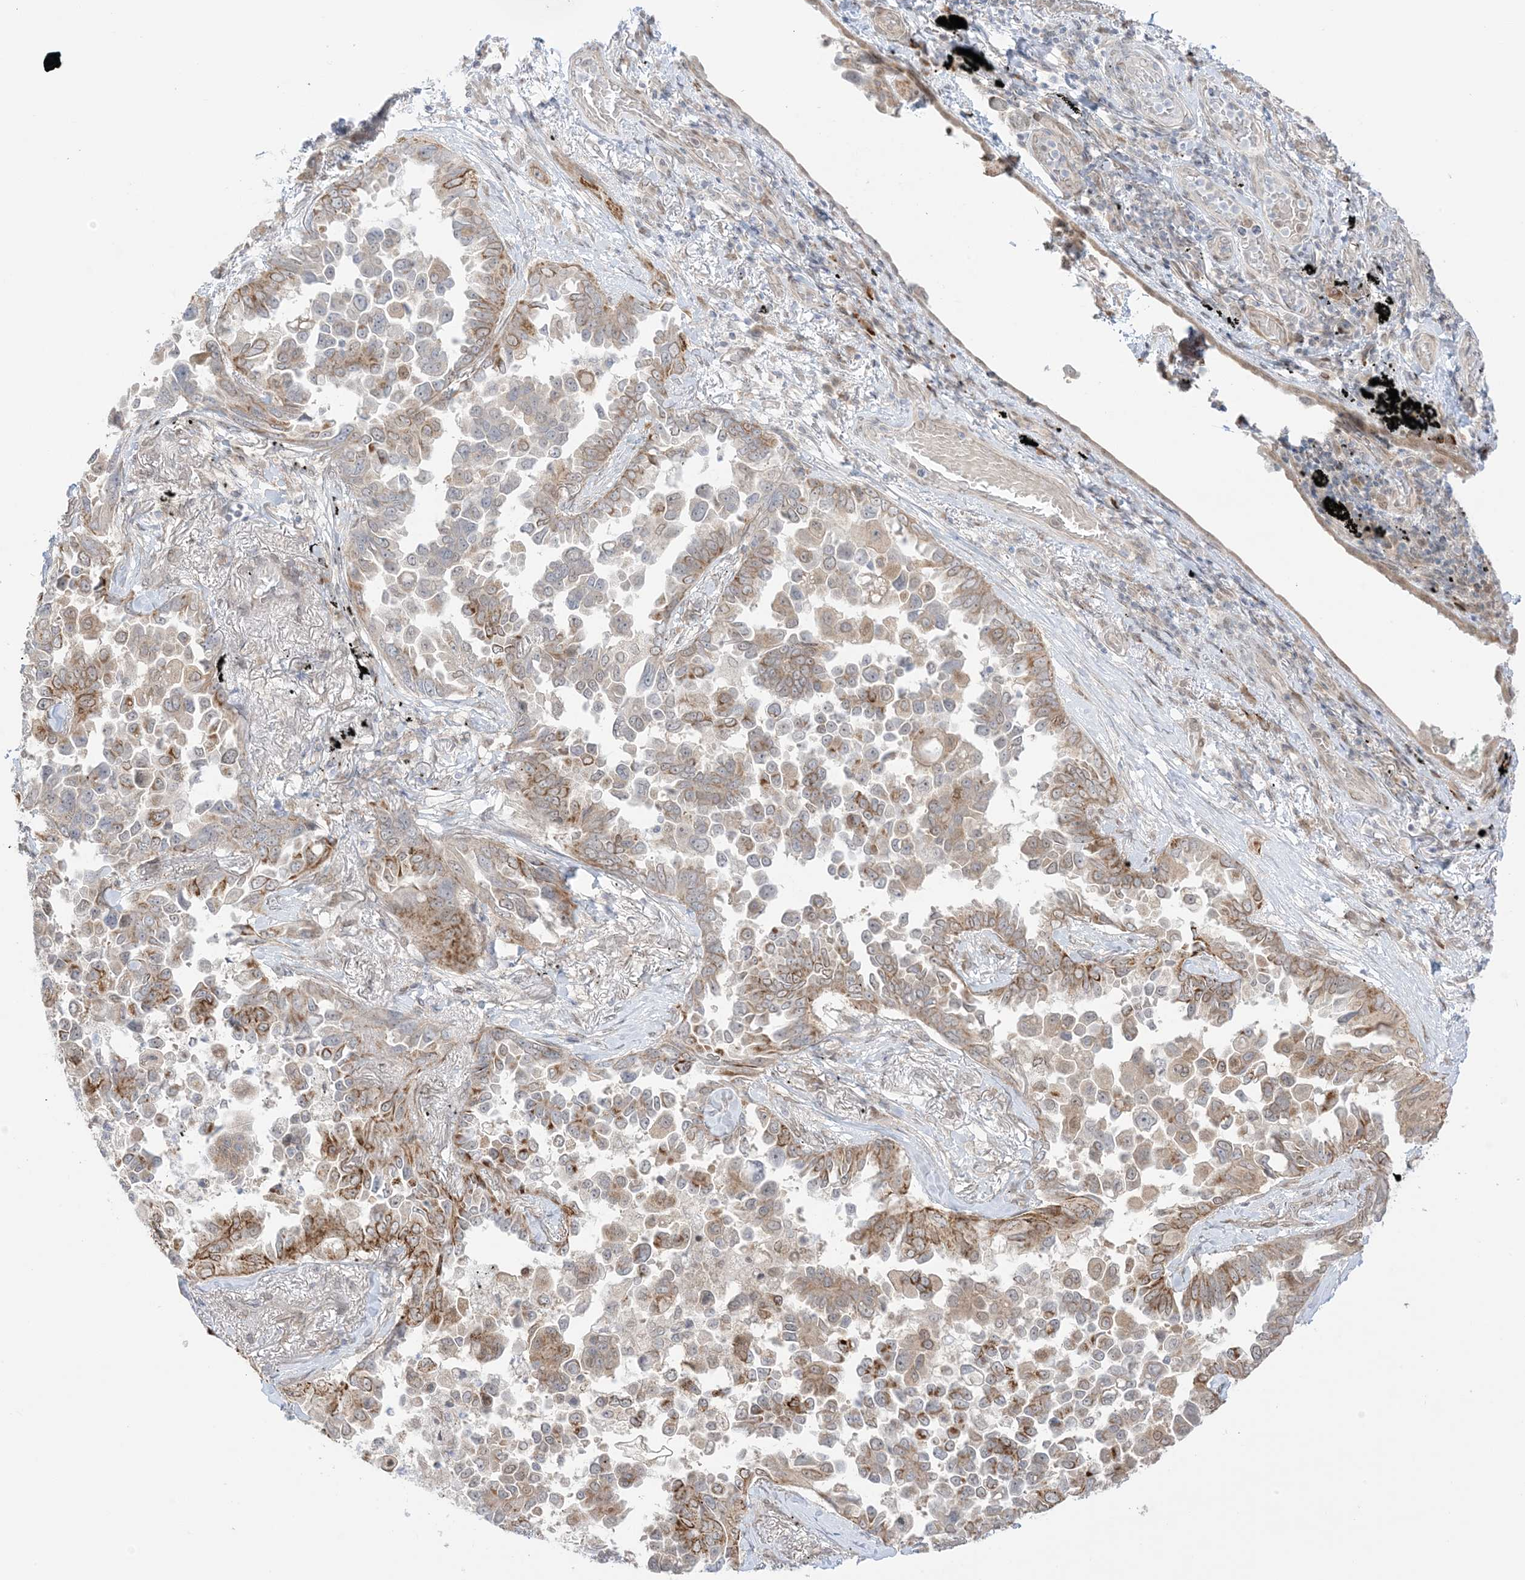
{"staining": {"intensity": "strong", "quantity": "25%-75%", "location": "cytoplasmic/membranous,nuclear"}, "tissue": "lung cancer", "cell_type": "Tumor cells", "image_type": "cancer", "snomed": [{"axis": "morphology", "description": "Adenocarcinoma, NOS"}, {"axis": "topography", "description": "Lung"}], "caption": "This micrograph shows immunohistochemistry staining of human lung cancer (adenocarcinoma), with high strong cytoplasmic/membranous and nuclear expression in about 25%-75% of tumor cells.", "gene": "UBE2E2", "patient": {"sex": "female", "age": 67}}